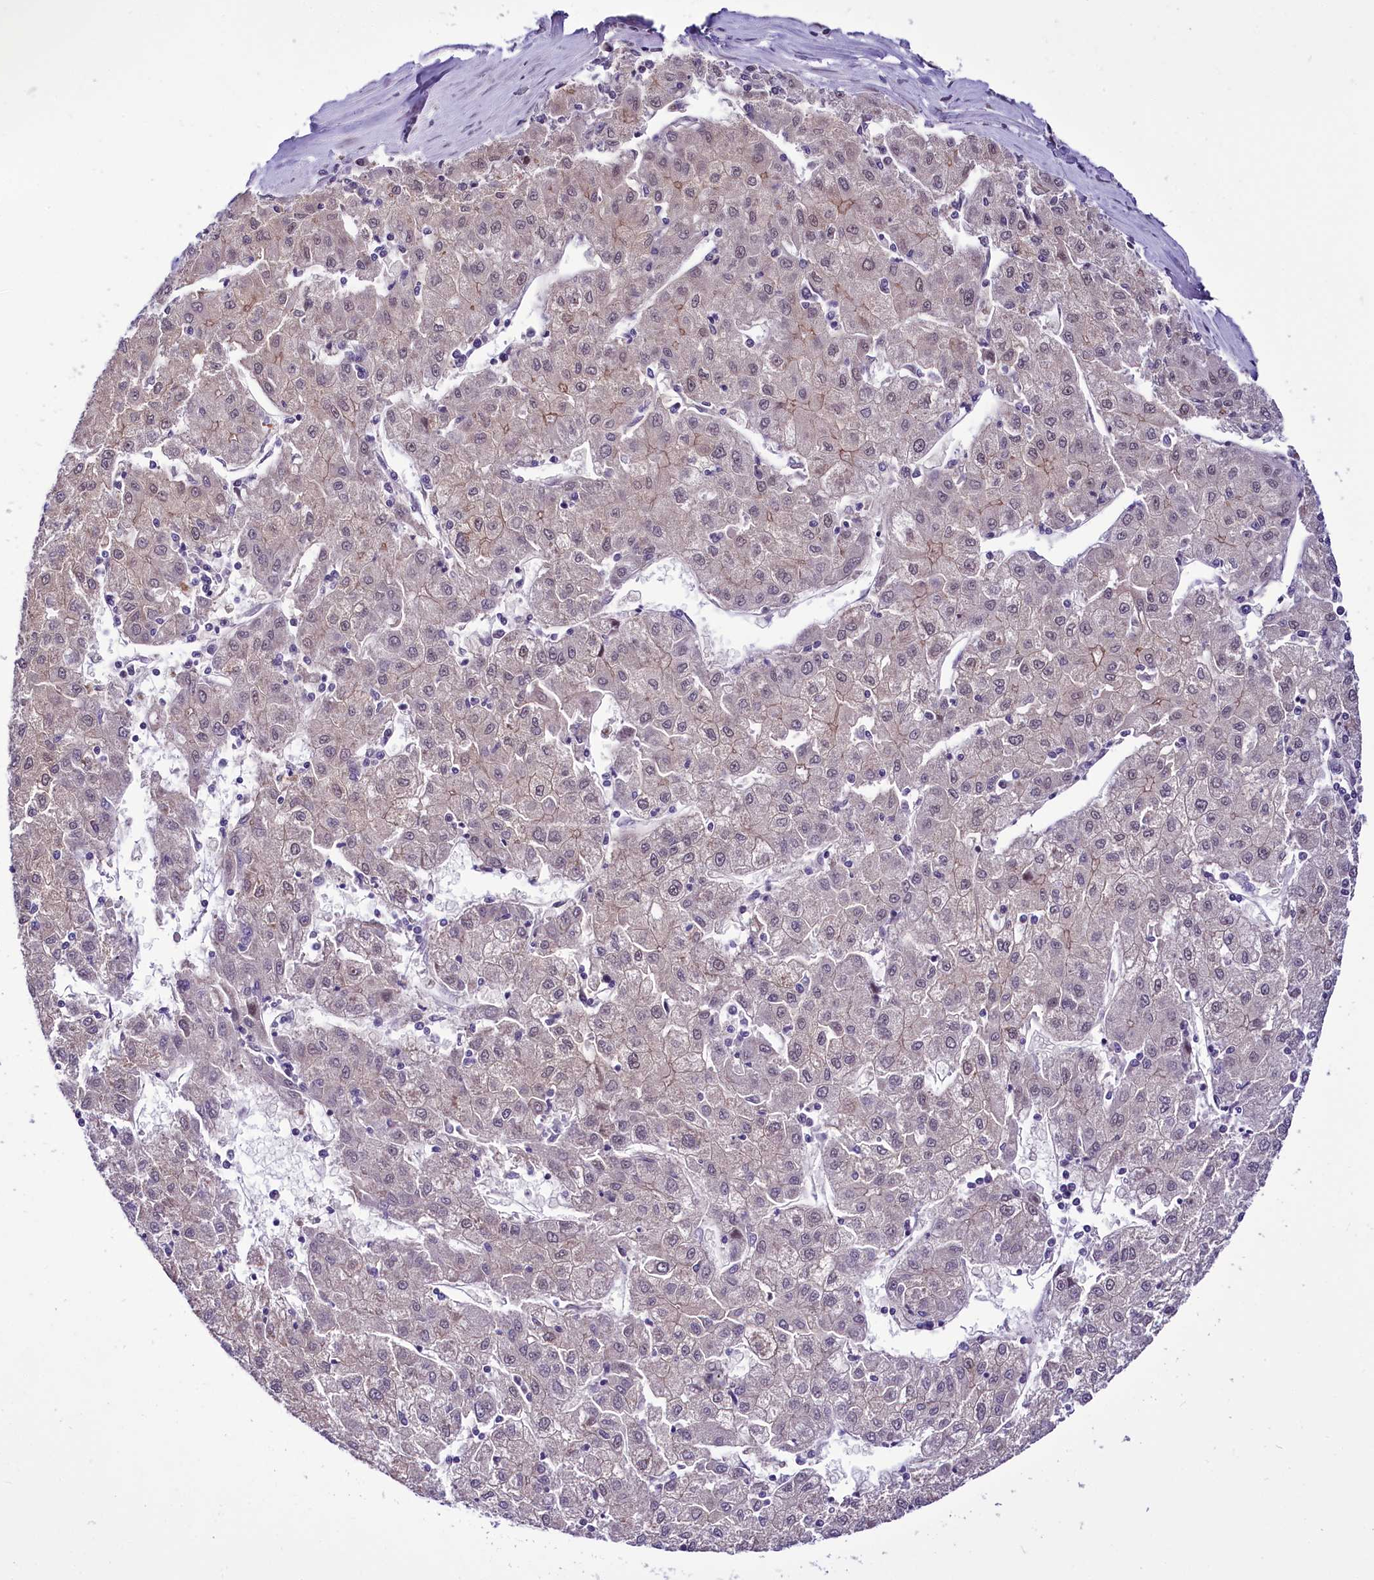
{"staining": {"intensity": "negative", "quantity": "none", "location": "none"}, "tissue": "liver cancer", "cell_type": "Tumor cells", "image_type": "cancer", "snomed": [{"axis": "morphology", "description": "Carcinoma, Hepatocellular, NOS"}, {"axis": "topography", "description": "Liver"}], "caption": "Immunohistochemistry of hepatocellular carcinoma (liver) shows no staining in tumor cells. (Stains: DAB (3,3'-diaminobenzidine) immunohistochemistry with hematoxylin counter stain, Microscopy: brightfield microscopy at high magnification).", "gene": "SCAF11", "patient": {"sex": "male", "age": 72}}